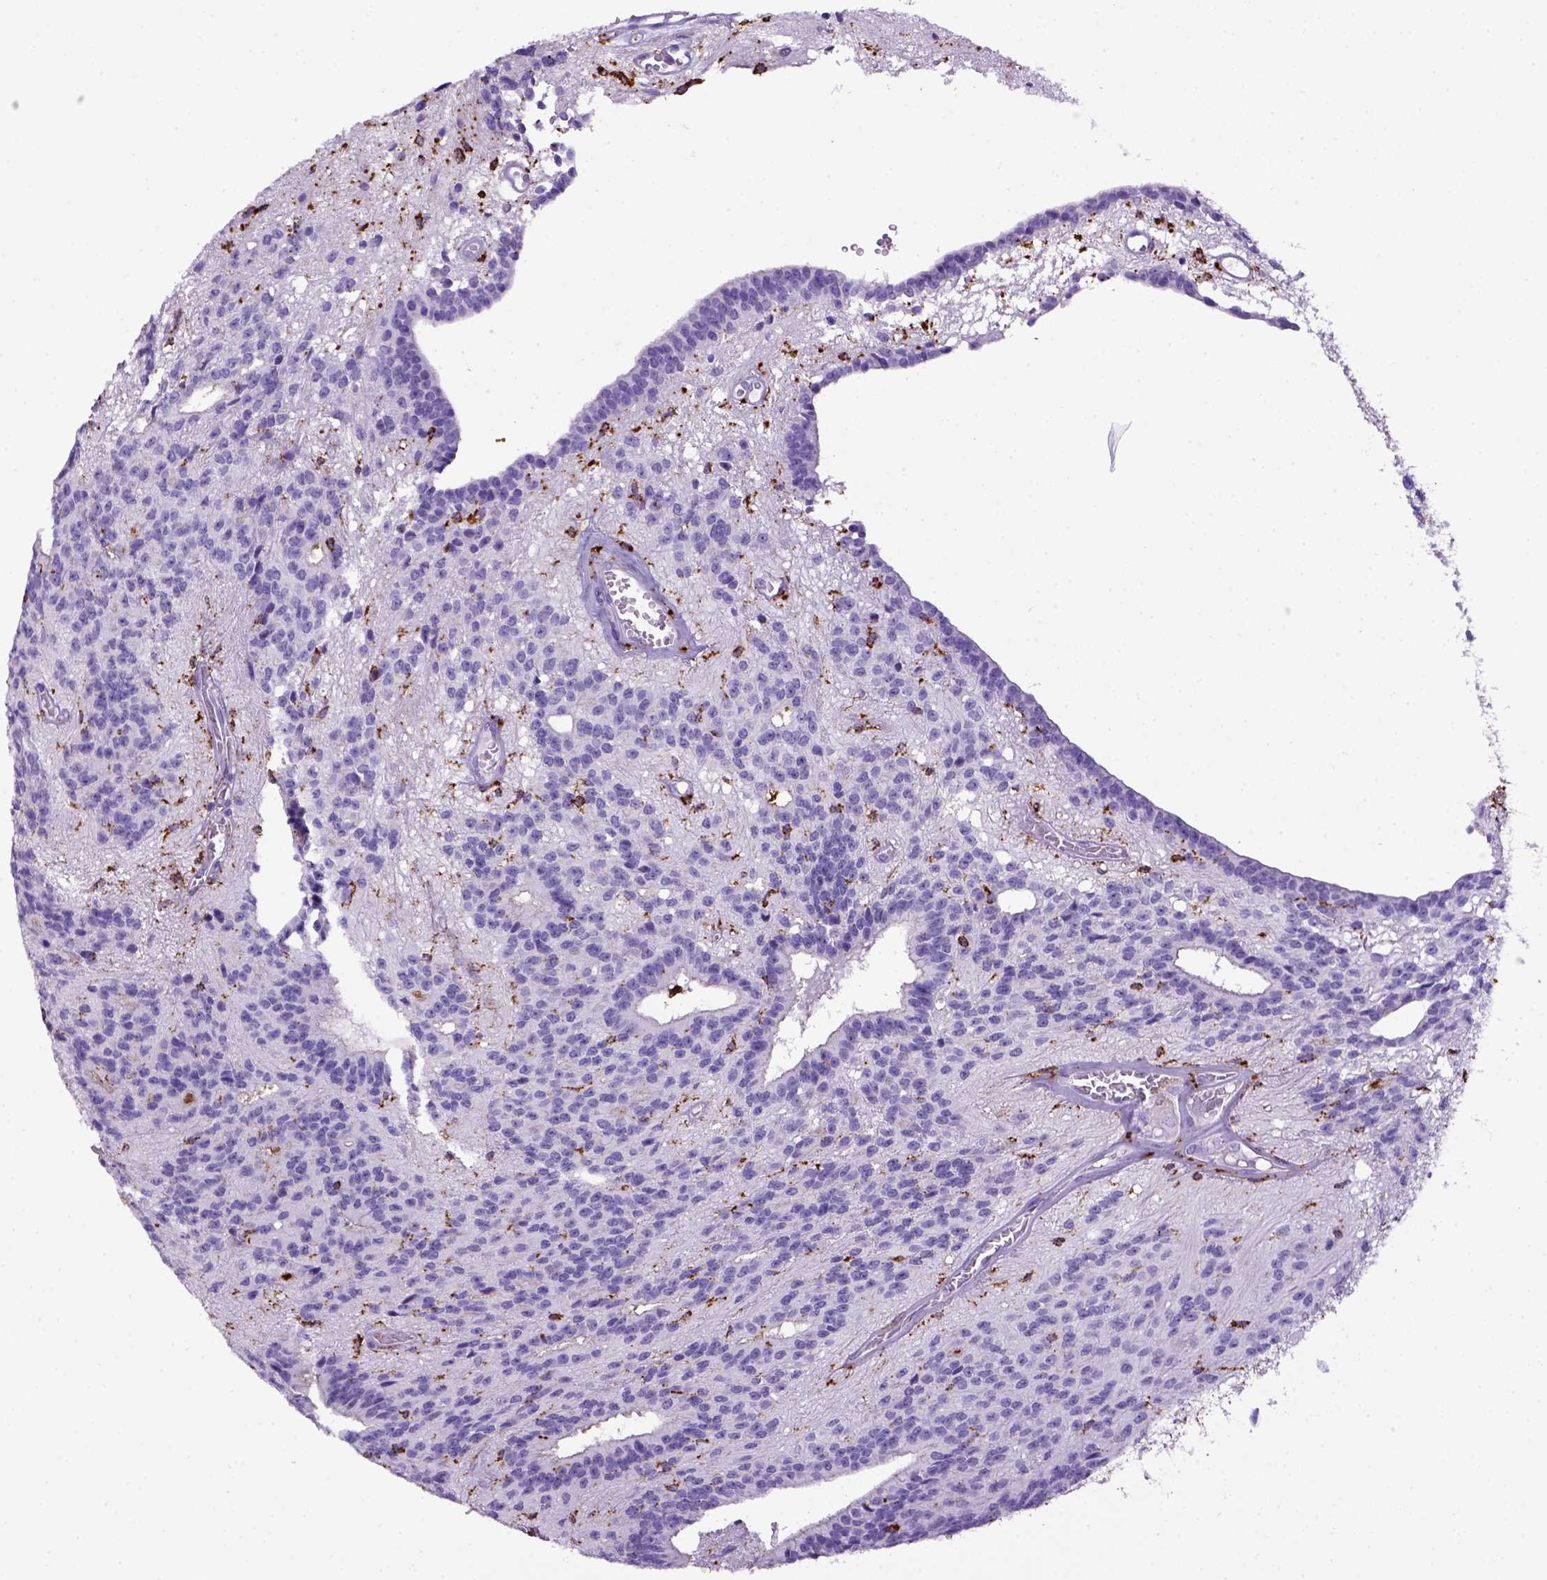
{"staining": {"intensity": "negative", "quantity": "none", "location": "none"}, "tissue": "glioma", "cell_type": "Tumor cells", "image_type": "cancer", "snomed": [{"axis": "morphology", "description": "Glioma, malignant, Low grade"}, {"axis": "topography", "description": "Brain"}], "caption": "Micrograph shows no protein positivity in tumor cells of glioma tissue.", "gene": "CD68", "patient": {"sex": "male", "age": 31}}